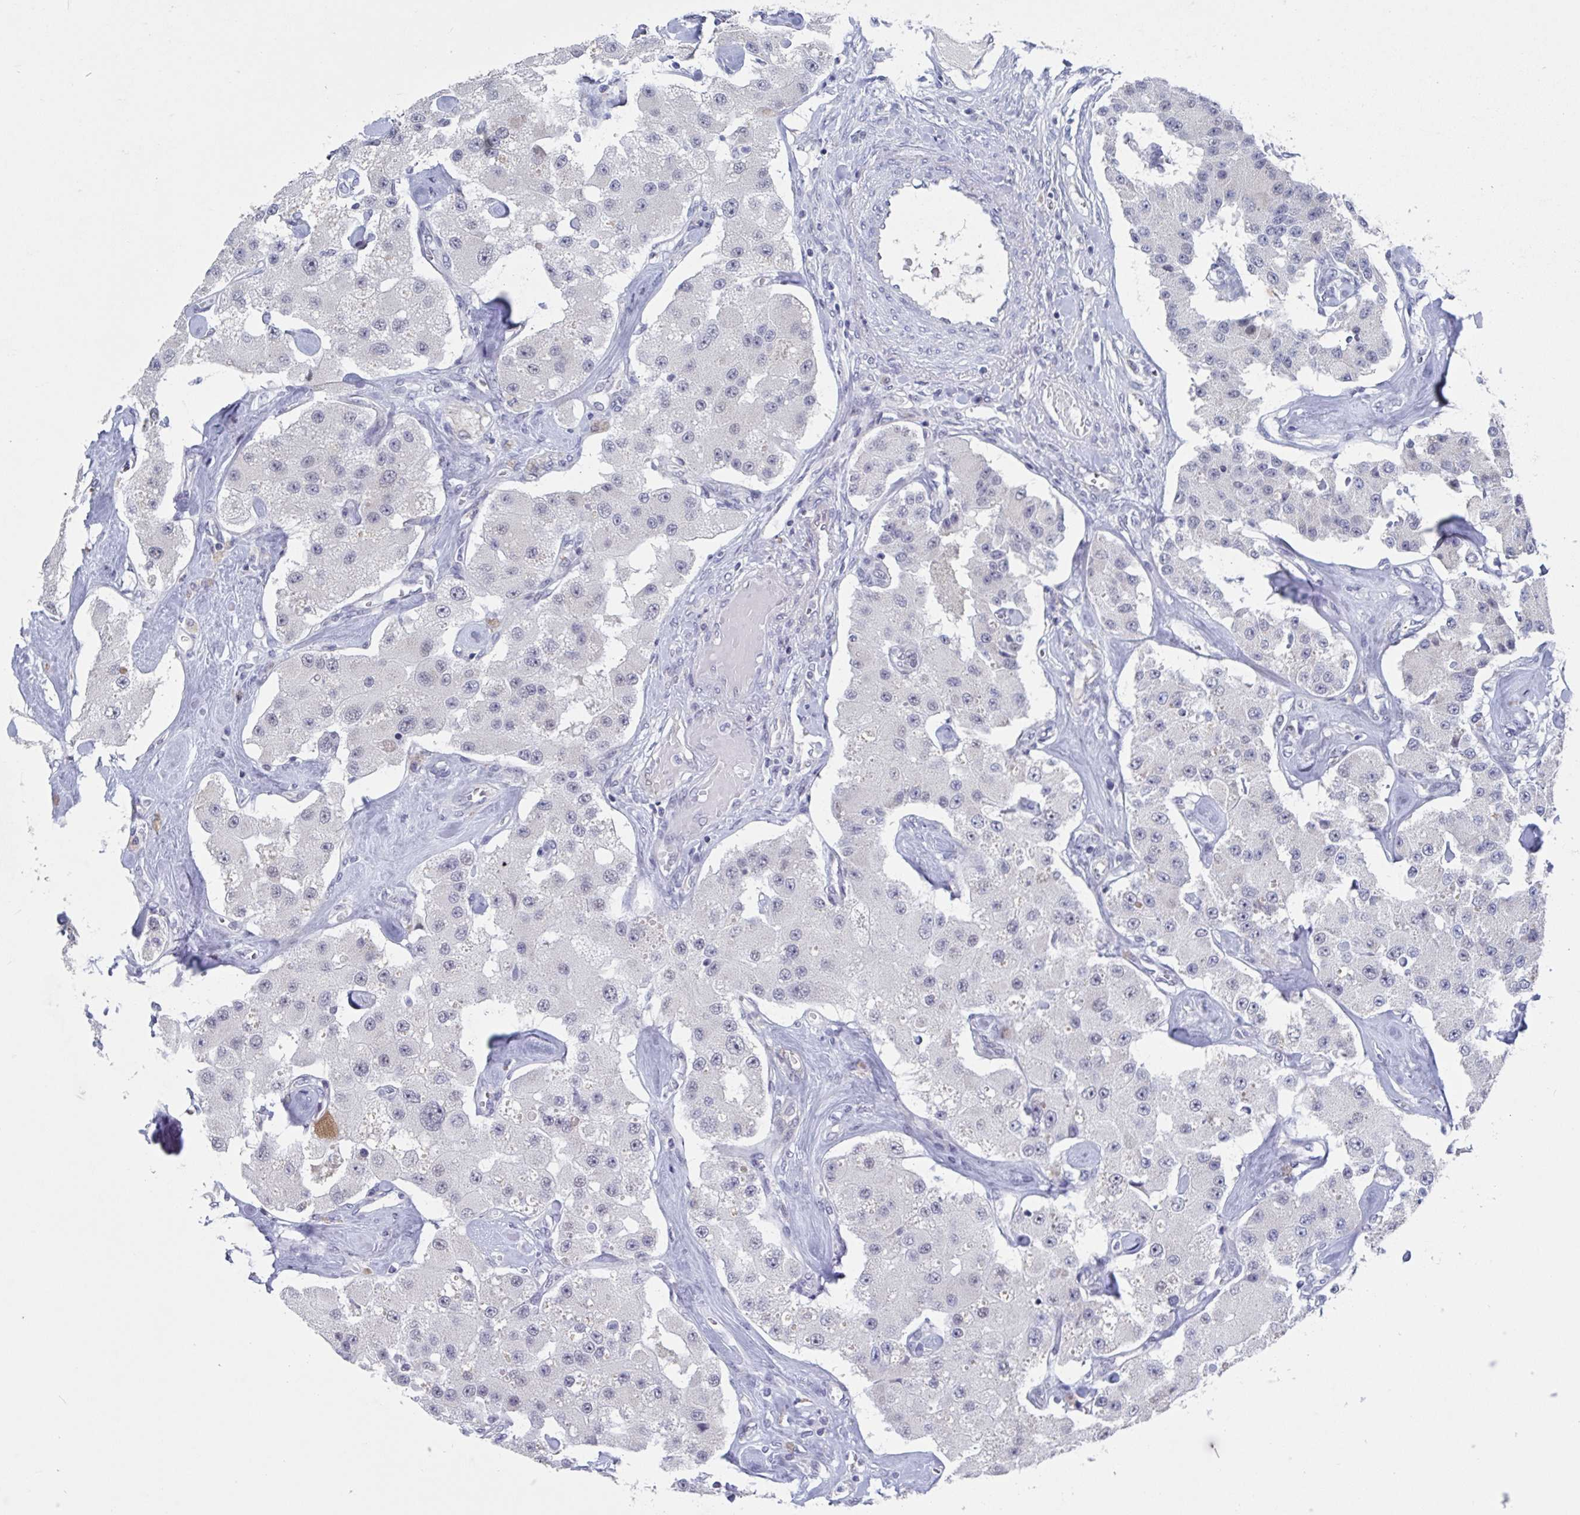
{"staining": {"intensity": "negative", "quantity": "none", "location": "none"}, "tissue": "carcinoid", "cell_type": "Tumor cells", "image_type": "cancer", "snomed": [{"axis": "morphology", "description": "Carcinoid, malignant, NOS"}, {"axis": "topography", "description": "Pancreas"}], "caption": "The immunohistochemistry (IHC) photomicrograph has no significant expression in tumor cells of carcinoid tissue.", "gene": "KDM4D", "patient": {"sex": "male", "age": 41}}